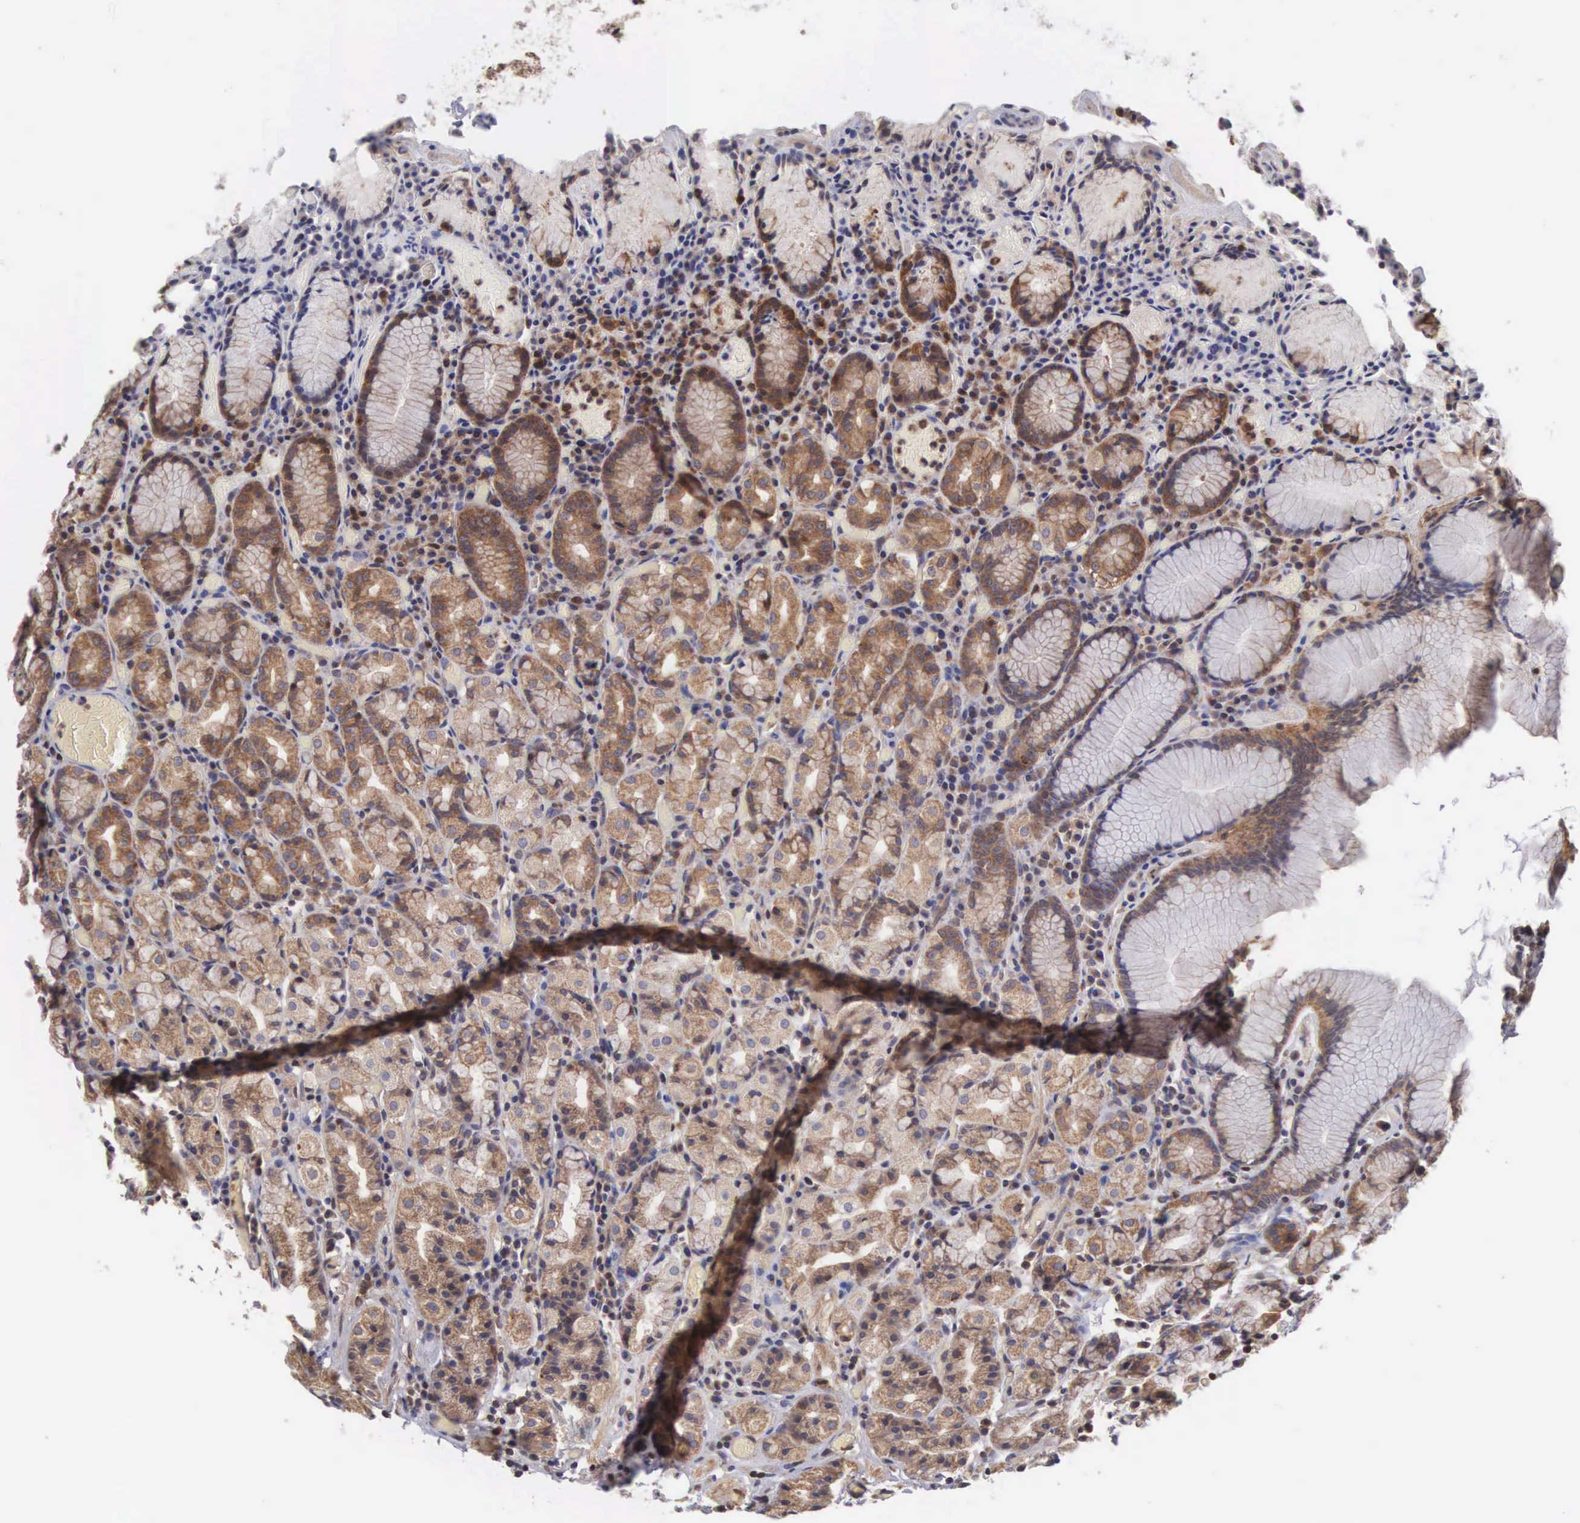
{"staining": {"intensity": "moderate", "quantity": ">75%", "location": "cytoplasmic/membranous"}, "tissue": "stomach", "cell_type": "Glandular cells", "image_type": "normal", "snomed": [{"axis": "morphology", "description": "Normal tissue, NOS"}, {"axis": "topography", "description": "Stomach, lower"}], "caption": "Stomach stained for a protein demonstrates moderate cytoplasmic/membranous positivity in glandular cells. The protein is shown in brown color, while the nuclei are stained blue.", "gene": "DHRS1", "patient": {"sex": "male", "age": 58}}